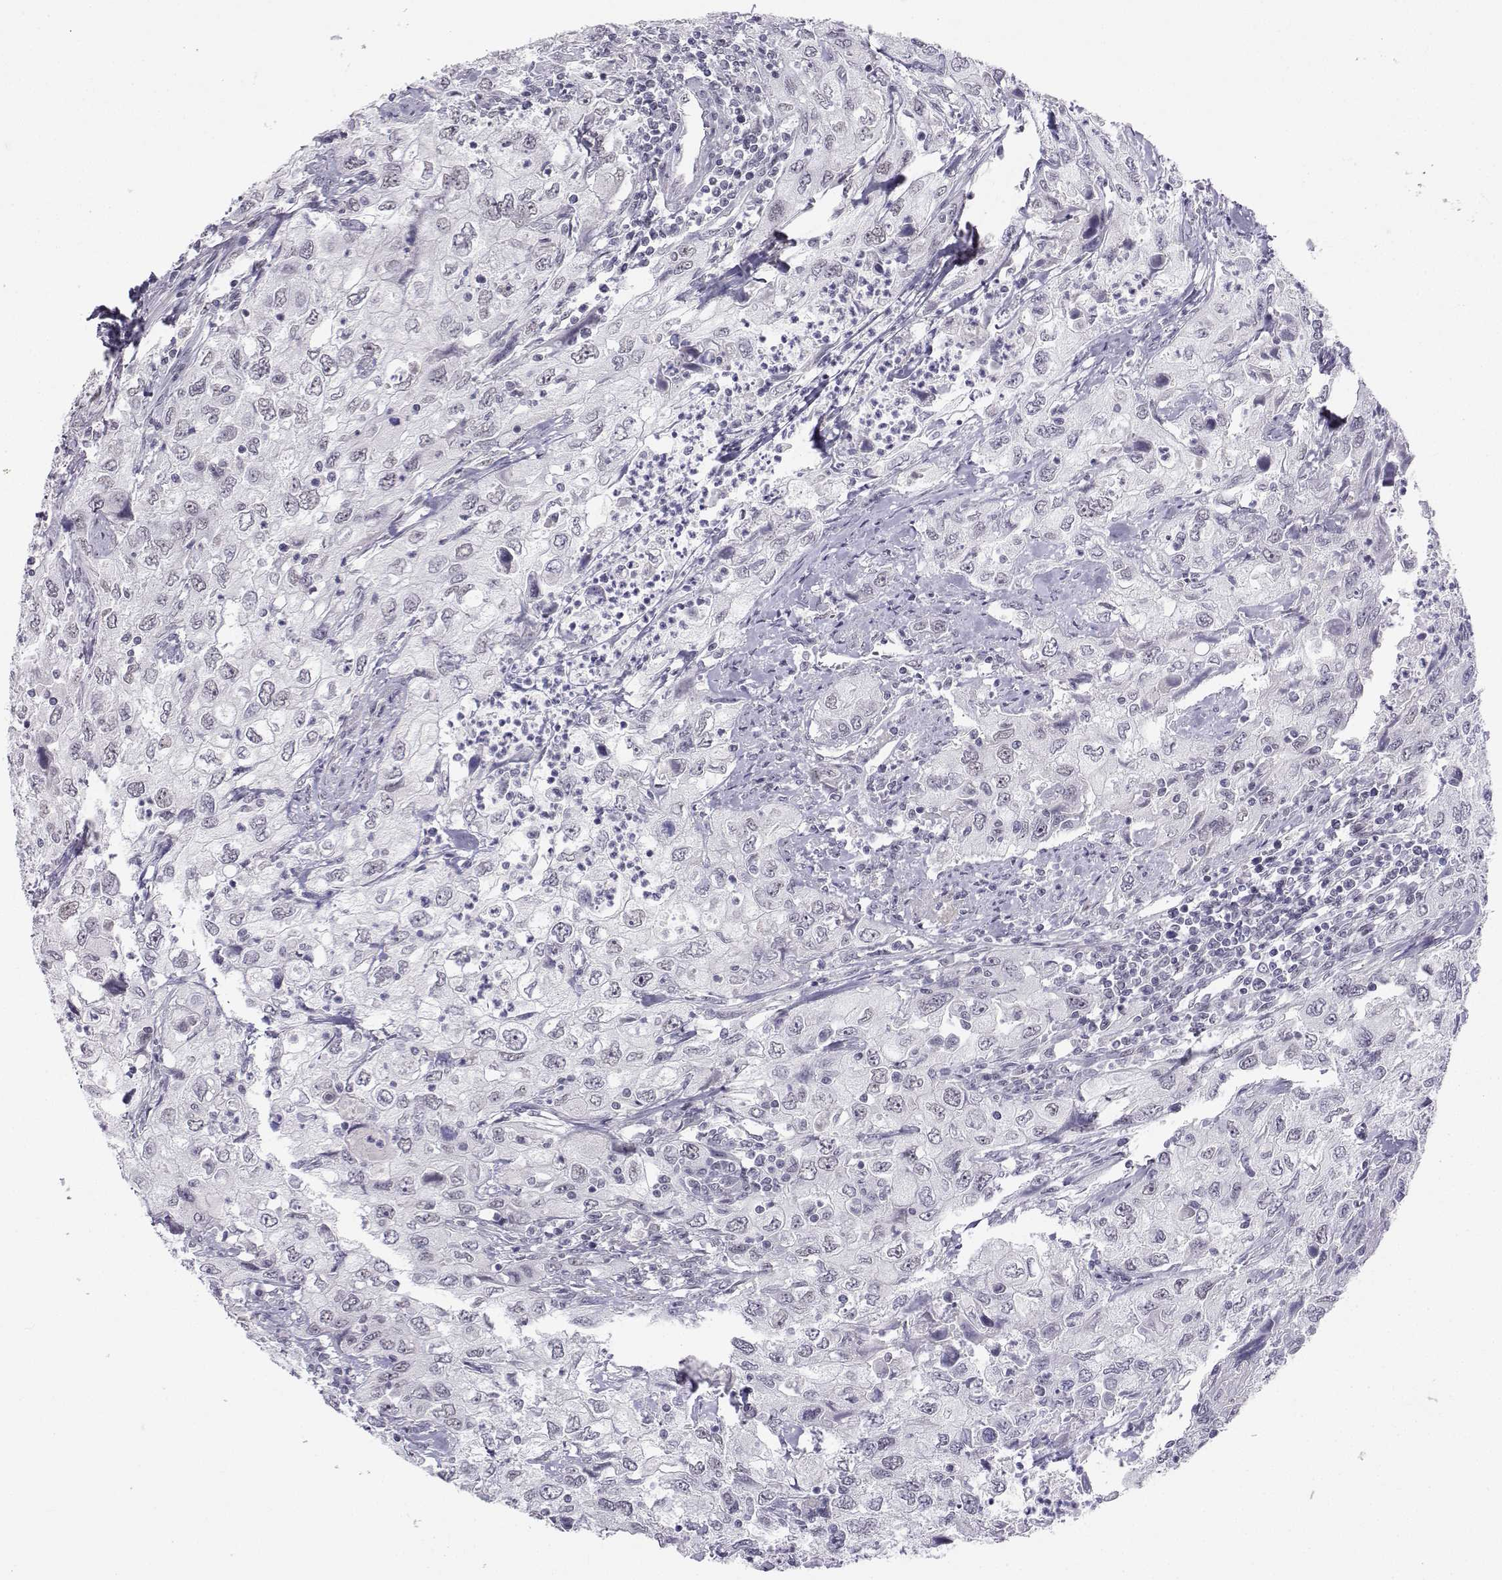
{"staining": {"intensity": "negative", "quantity": "none", "location": "none"}, "tissue": "urothelial cancer", "cell_type": "Tumor cells", "image_type": "cancer", "snomed": [{"axis": "morphology", "description": "Urothelial carcinoma, High grade"}, {"axis": "topography", "description": "Urinary bladder"}], "caption": "This is an immunohistochemistry image of human urothelial cancer. There is no positivity in tumor cells.", "gene": "MED26", "patient": {"sex": "male", "age": 76}}